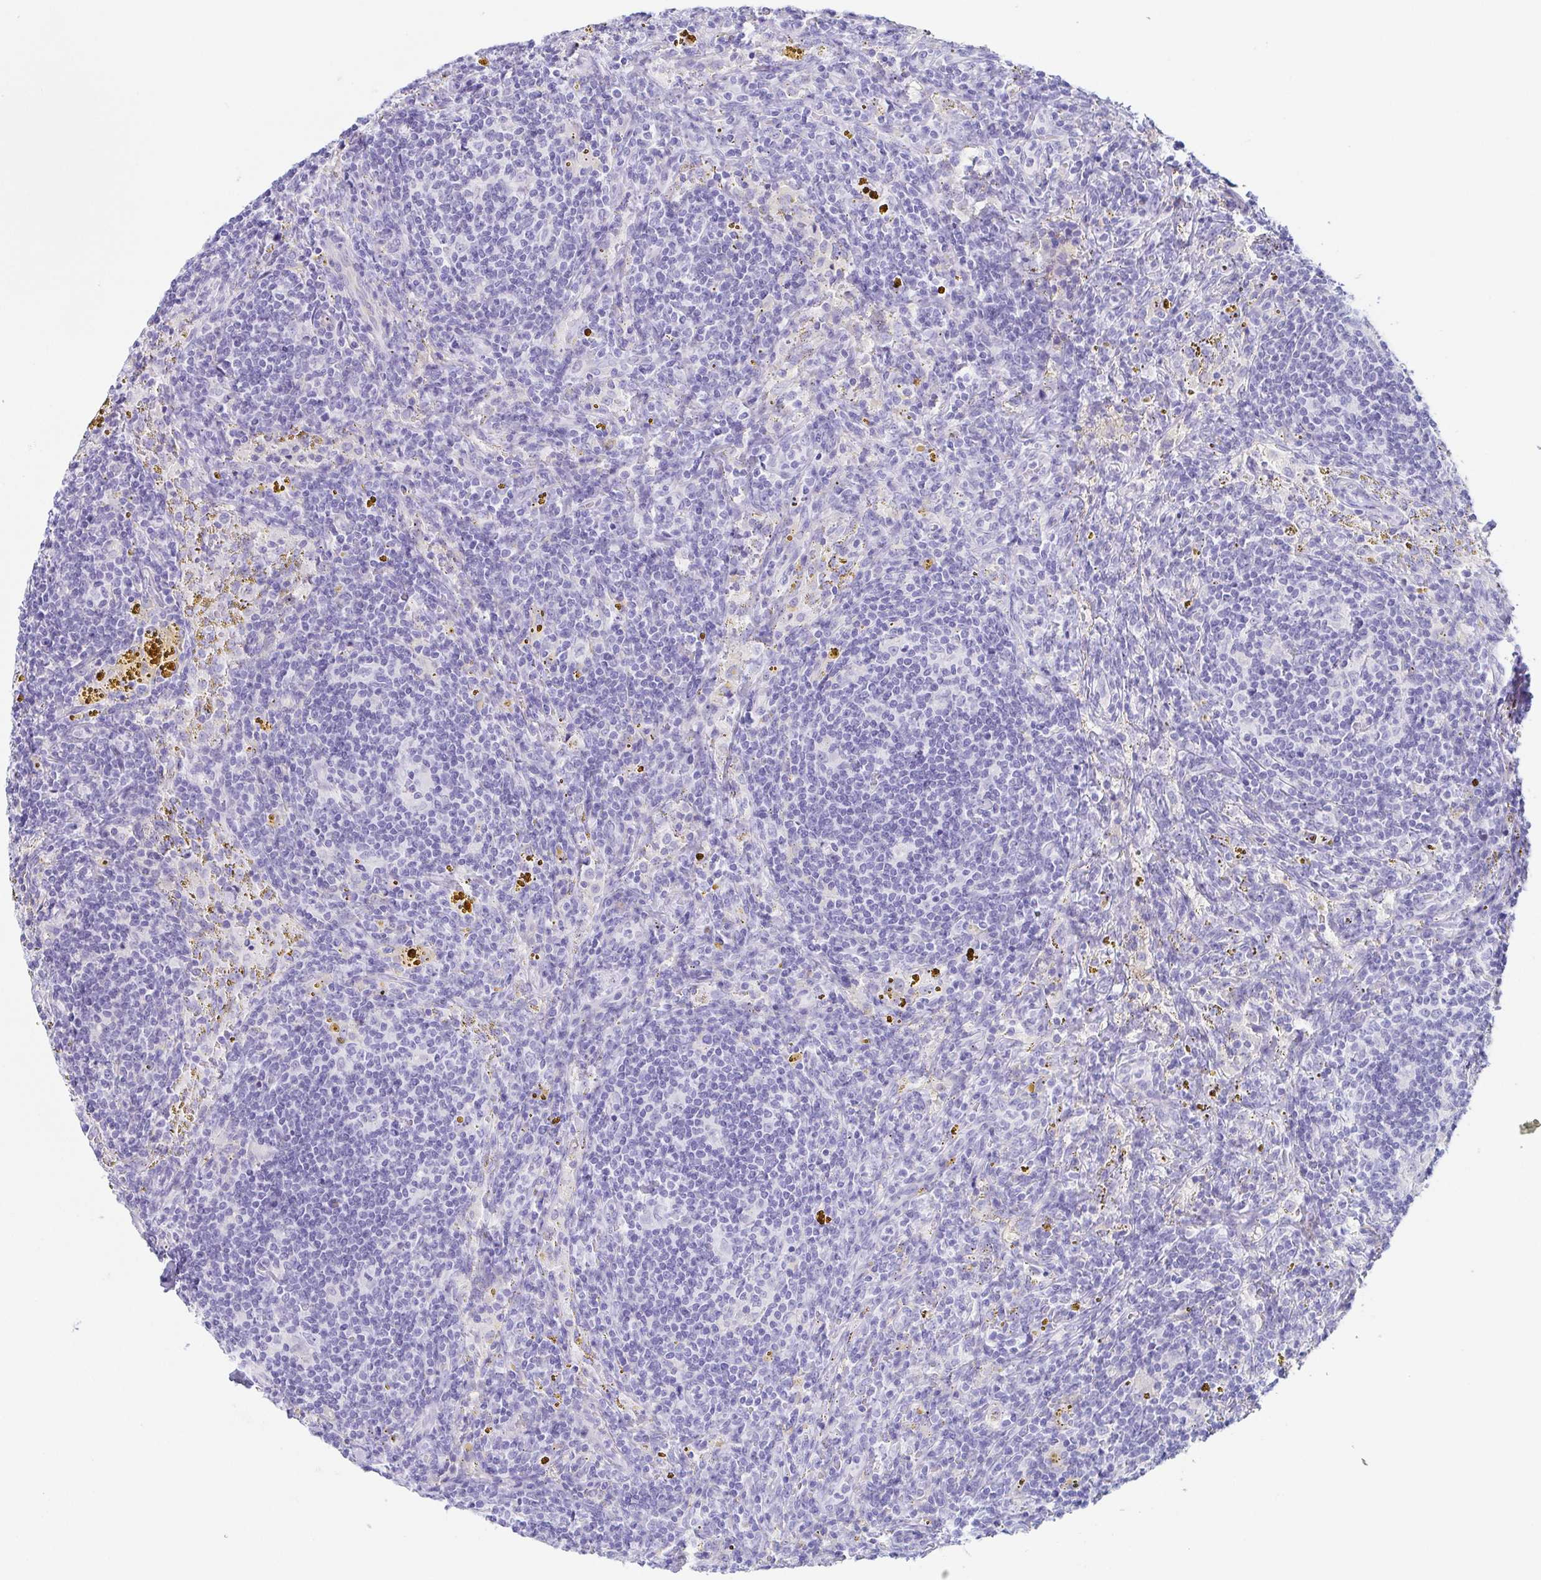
{"staining": {"intensity": "negative", "quantity": "none", "location": "none"}, "tissue": "lymphoma", "cell_type": "Tumor cells", "image_type": "cancer", "snomed": [{"axis": "morphology", "description": "Malignant lymphoma, non-Hodgkin's type, Low grade"}, {"axis": "topography", "description": "Spleen"}], "caption": "There is no significant positivity in tumor cells of malignant lymphoma, non-Hodgkin's type (low-grade).", "gene": "LDLRAD1", "patient": {"sex": "female", "age": 70}}